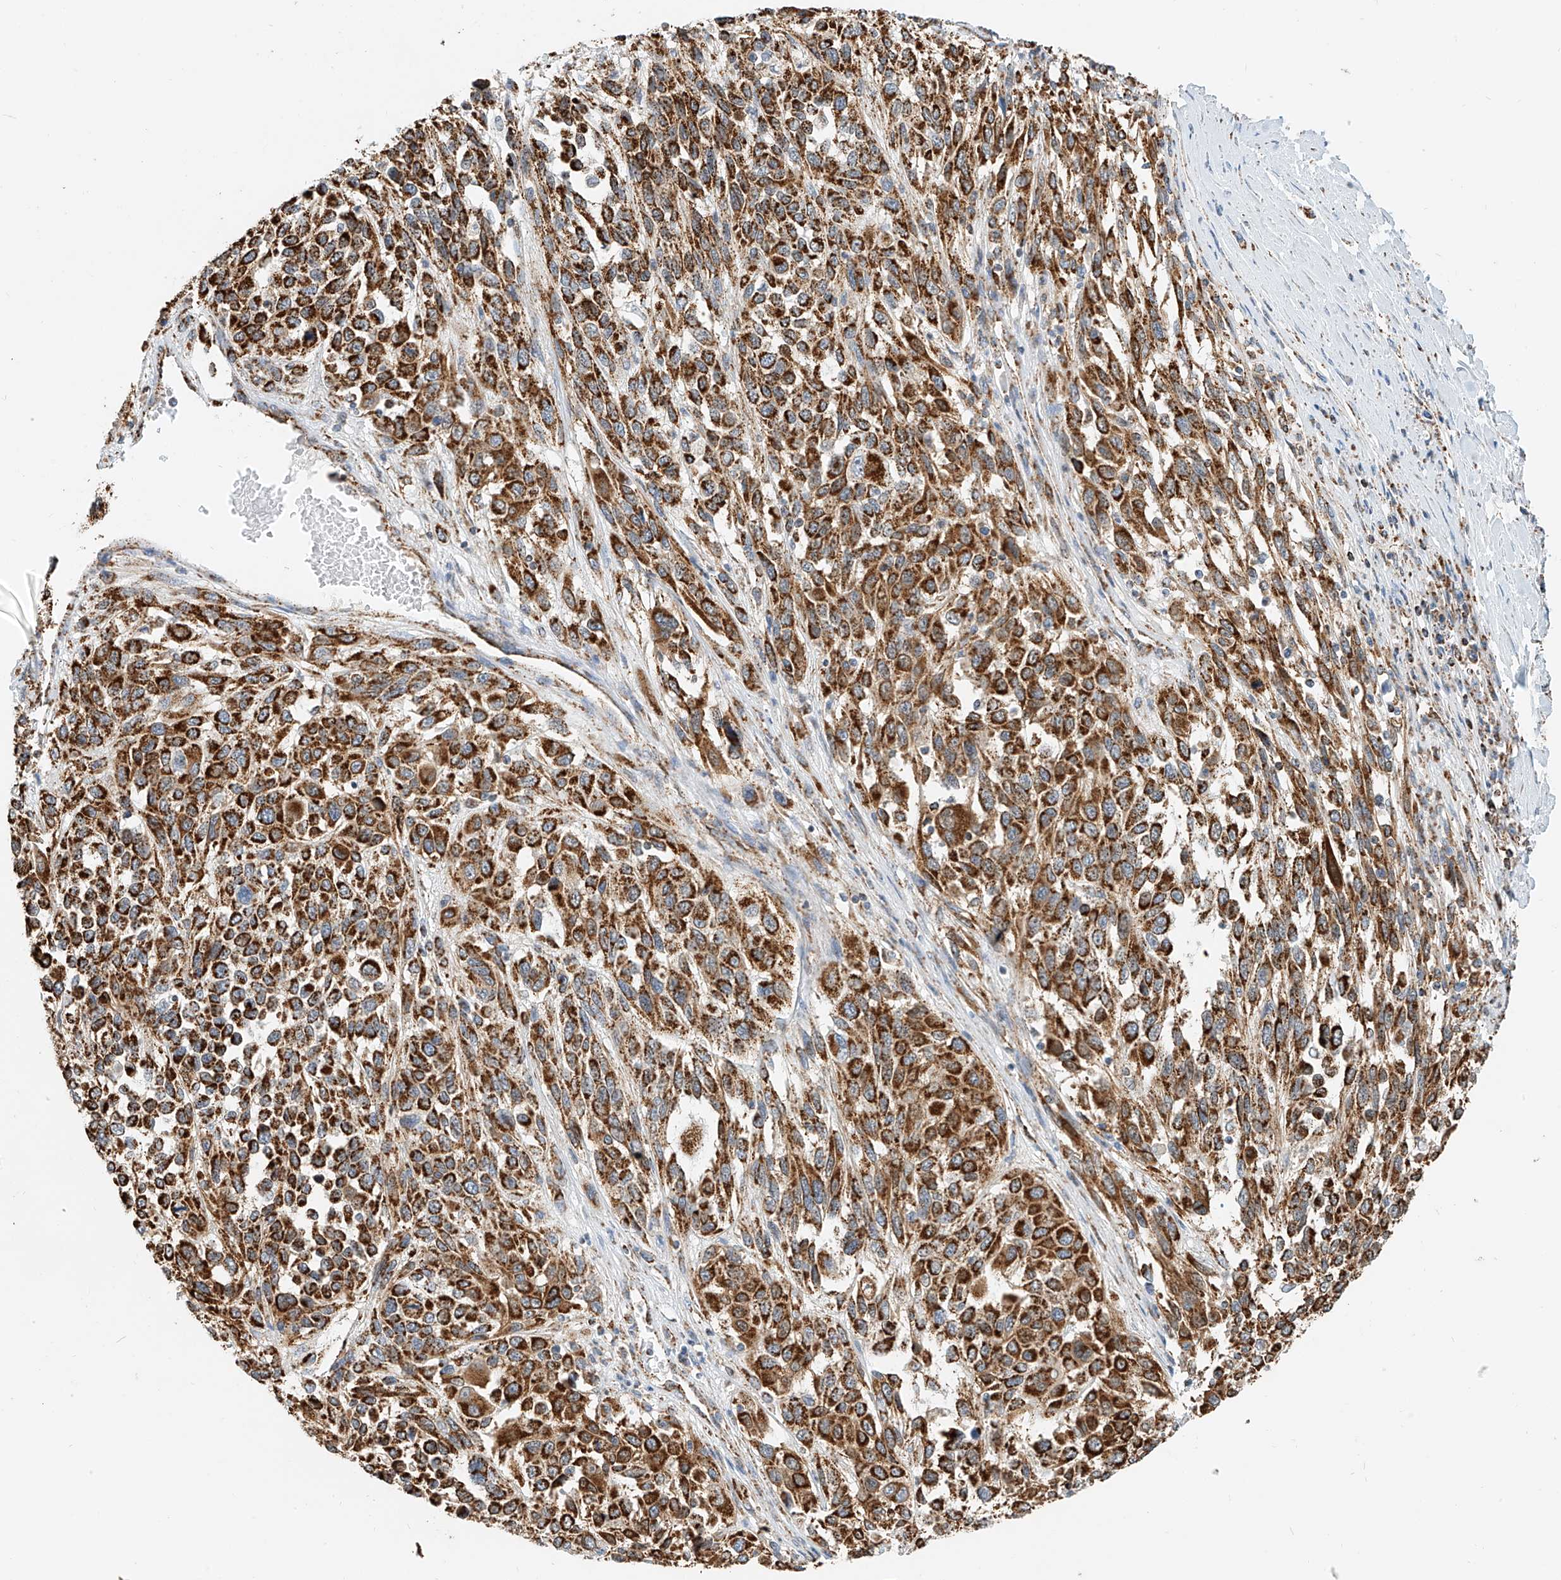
{"staining": {"intensity": "strong", "quantity": ">75%", "location": "cytoplasmic/membranous"}, "tissue": "melanoma", "cell_type": "Tumor cells", "image_type": "cancer", "snomed": [{"axis": "morphology", "description": "Malignant melanoma, Metastatic site"}, {"axis": "topography", "description": "Lymph node"}], "caption": "Strong cytoplasmic/membranous staining for a protein is appreciated in about >75% of tumor cells of malignant melanoma (metastatic site) using IHC.", "gene": "PPA2", "patient": {"sex": "male", "age": 61}}